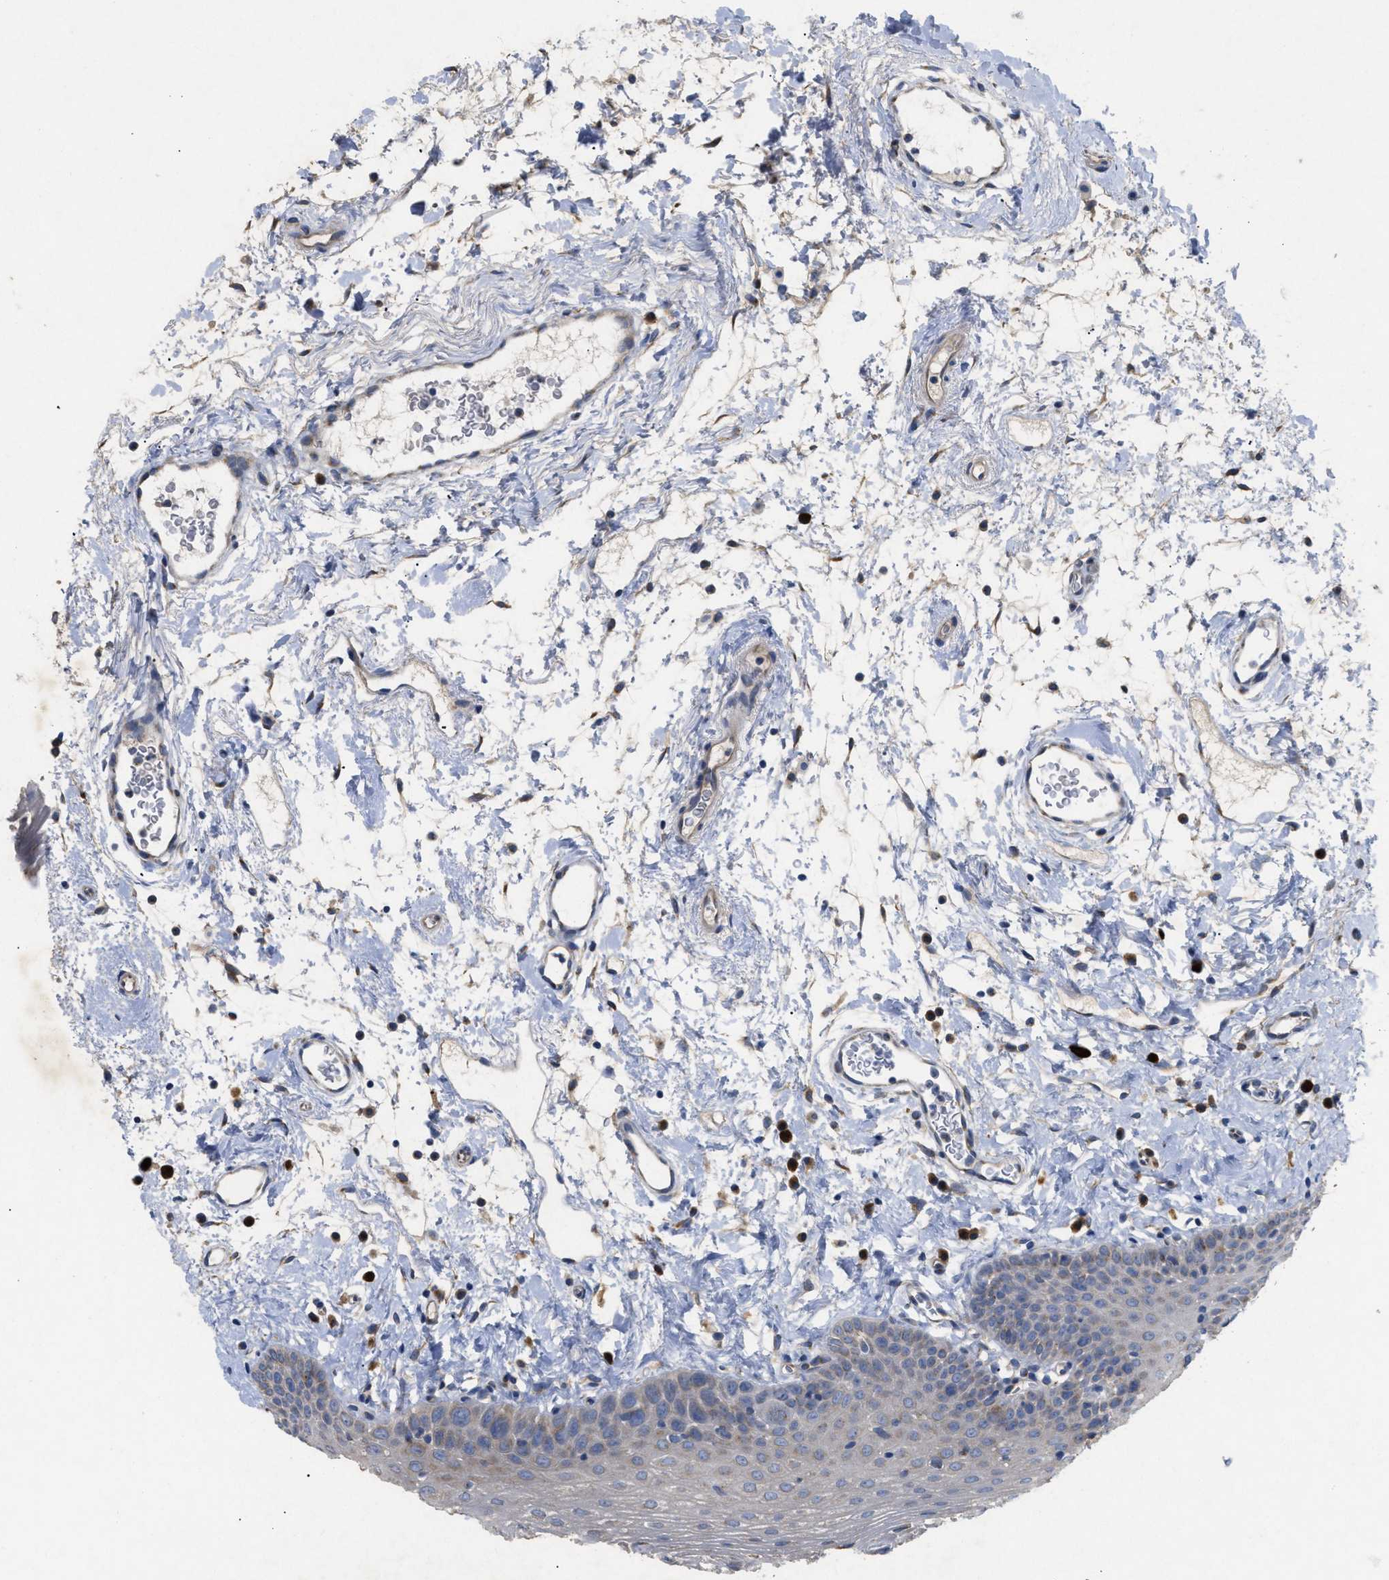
{"staining": {"intensity": "negative", "quantity": "none", "location": "none"}, "tissue": "oral mucosa", "cell_type": "Squamous epithelial cells", "image_type": "normal", "snomed": [{"axis": "morphology", "description": "Normal tissue, NOS"}, {"axis": "topography", "description": "Oral tissue"}], "caption": "DAB (3,3'-diaminobenzidine) immunohistochemical staining of normal oral mucosa exhibits no significant staining in squamous epithelial cells.", "gene": "SLC50A1", "patient": {"sex": "male", "age": 66}}